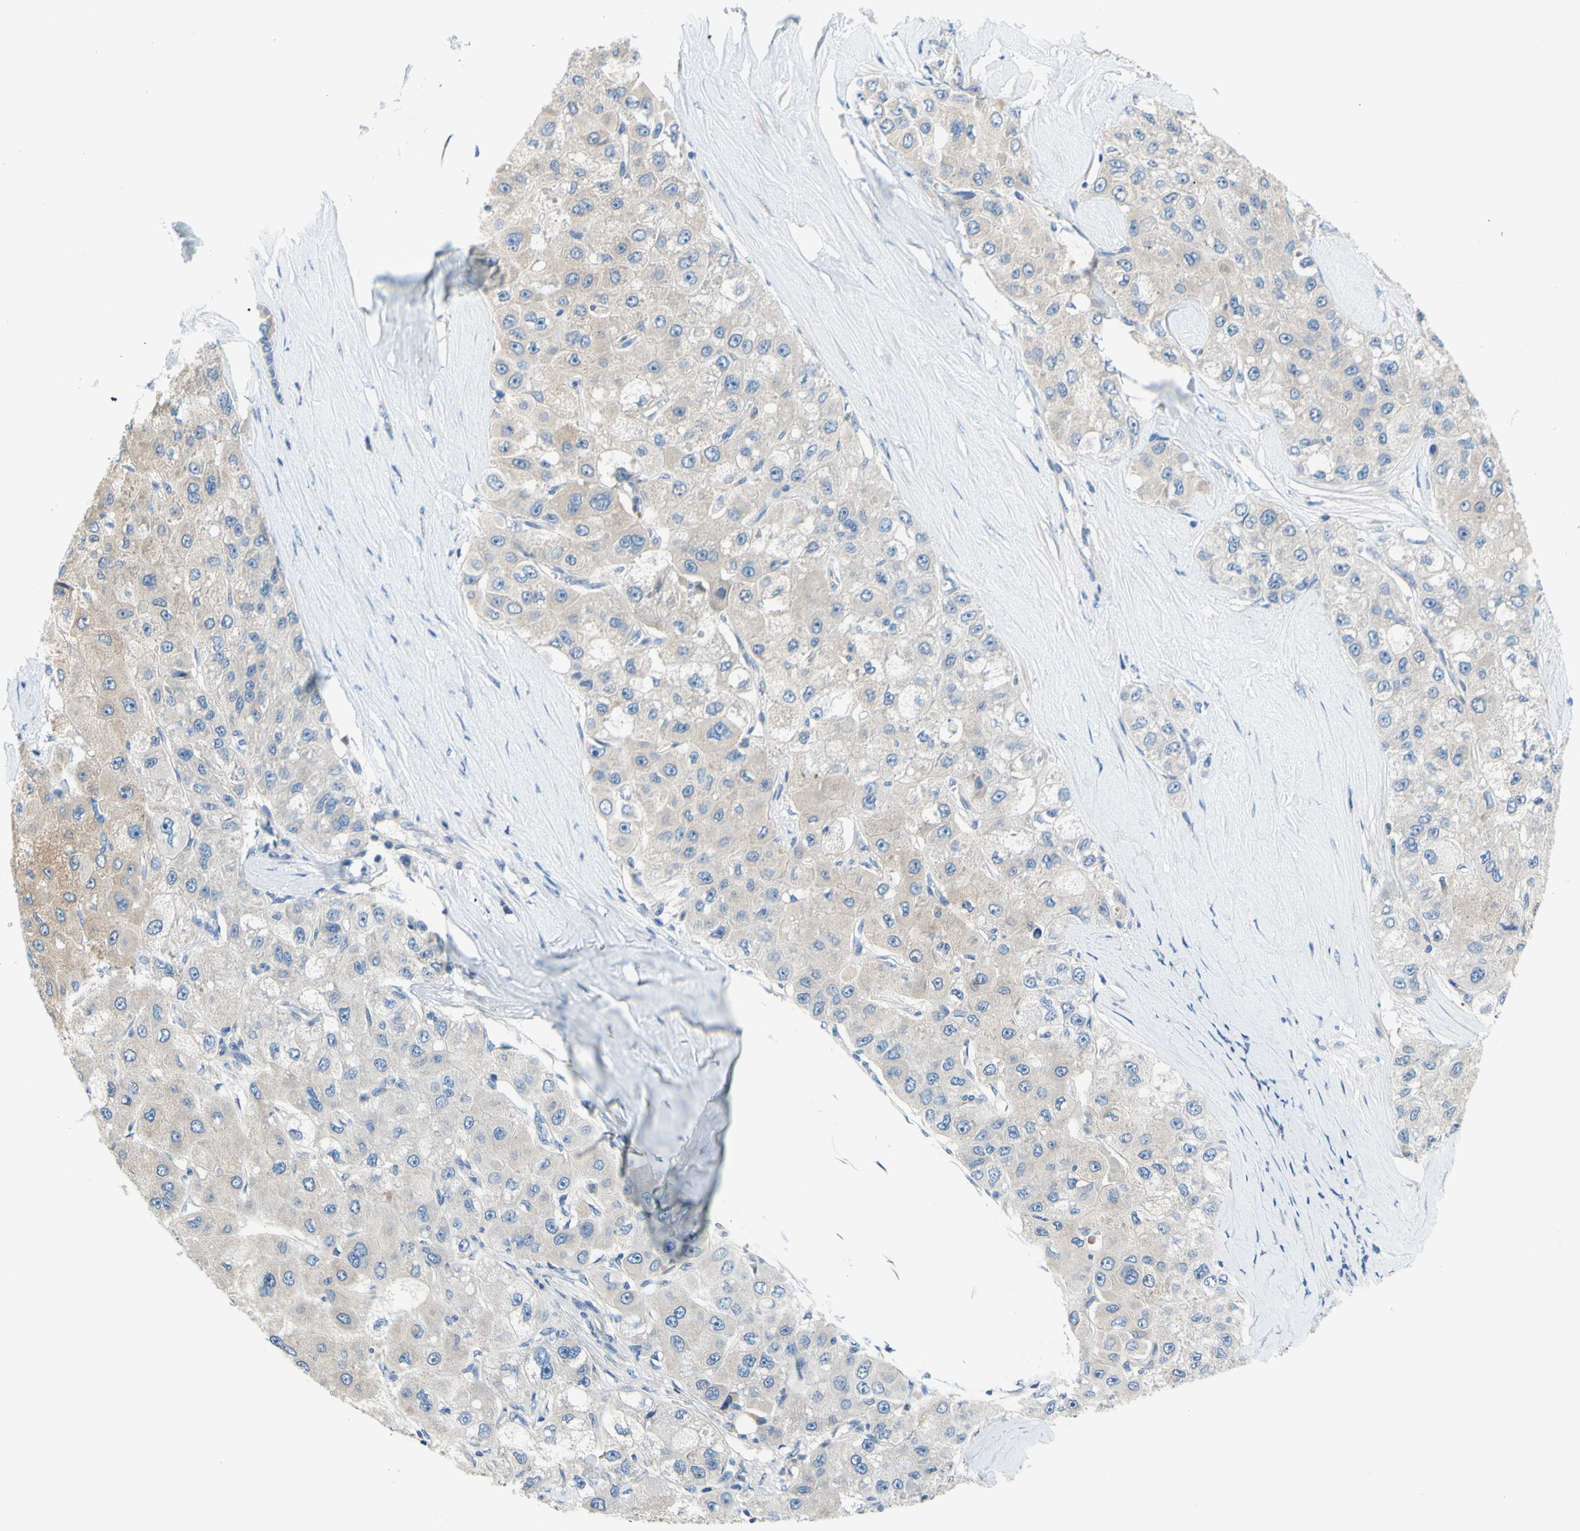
{"staining": {"intensity": "weak", "quantity": ">75%", "location": "cytoplasmic/membranous"}, "tissue": "liver cancer", "cell_type": "Tumor cells", "image_type": "cancer", "snomed": [{"axis": "morphology", "description": "Carcinoma, Hepatocellular, NOS"}, {"axis": "topography", "description": "Liver"}], "caption": "A brown stain shows weak cytoplasmic/membranous expression of a protein in human hepatocellular carcinoma (liver) tumor cells.", "gene": "F3", "patient": {"sex": "male", "age": 80}}